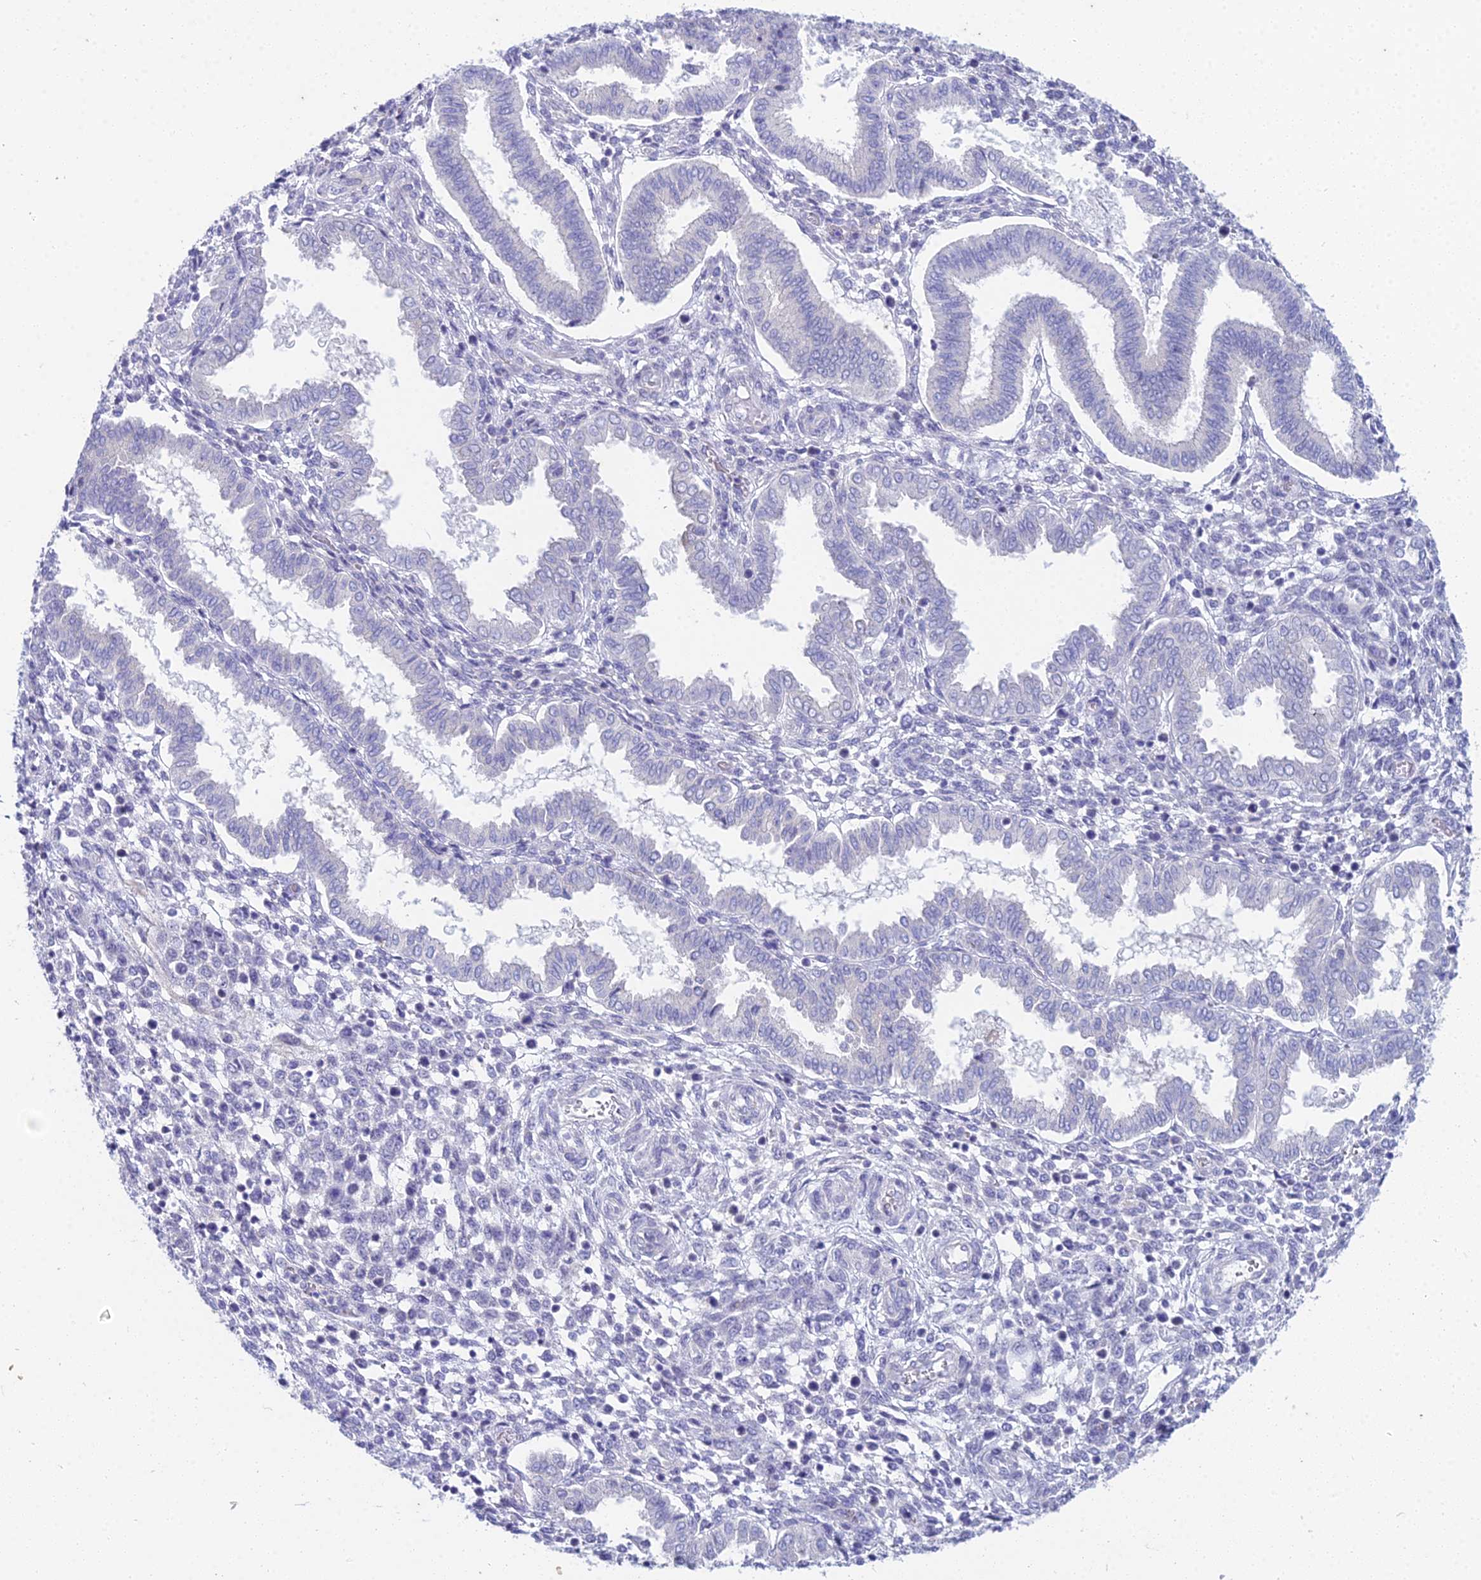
{"staining": {"intensity": "negative", "quantity": "none", "location": "none"}, "tissue": "endometrium", "cell_type": "Cells in endometrial stroma", "image_type": "normal", "snomed": [{"axis": "morphology", "description": "Normal tissue, NOS"}, {"axis": "topography", "description": "Endometrium"}], "caption": "Protein analysis of normal endometrium reveals no significant positivity in cells in endometrial stroma. Nuclei are stained in blue.", "gene": "EEF2KMT", "patient": {"sex": "female", "age": 24}}